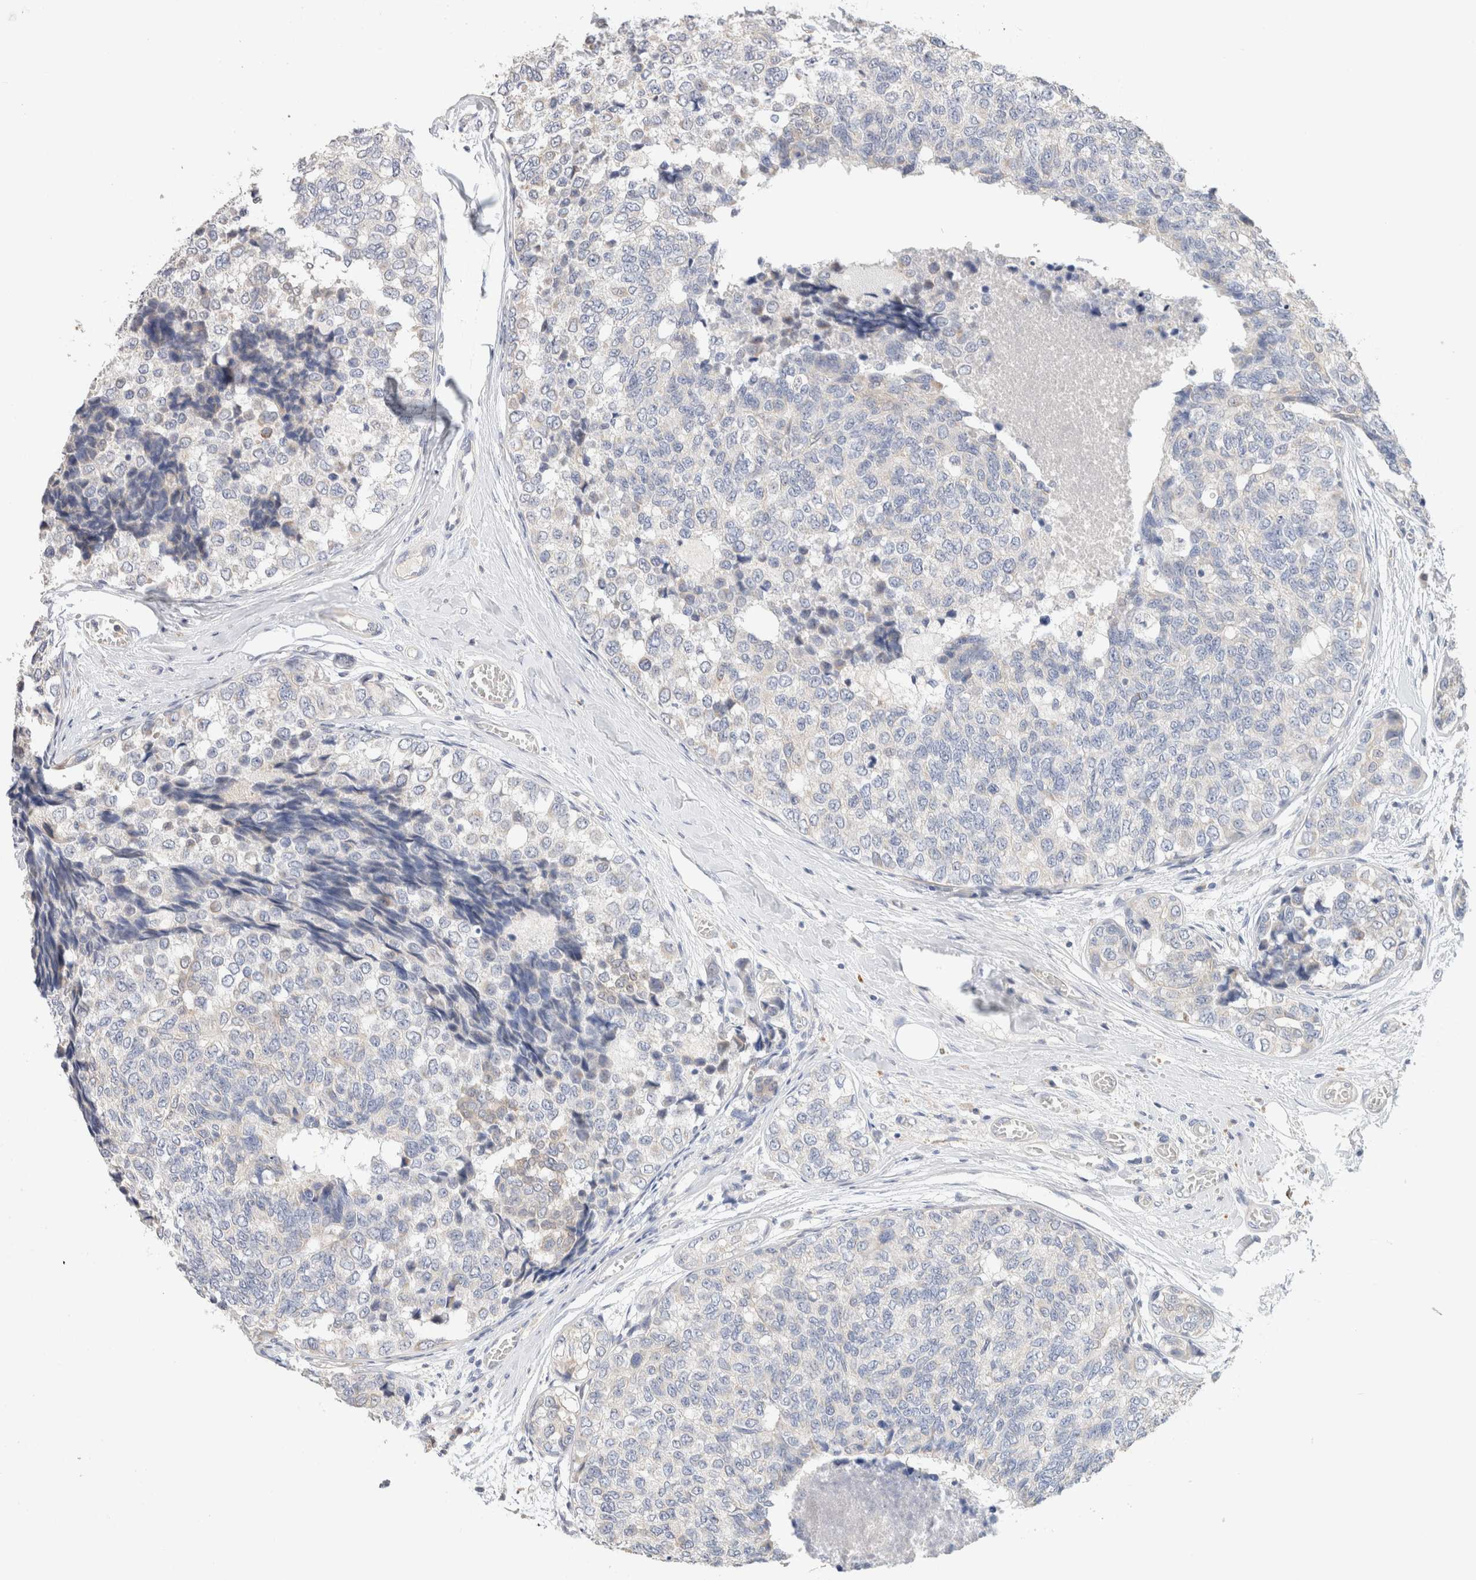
{"staining": {"intensity": "negative", "quantity": "none", "location": "none"}, "tissue": "breast cancer", "cell_type": "Tumor cells", "image_type": "cancer", "snomed": [{"axis": "morphology", "description": "Normal tissue, NOS"}, {"axis": "morphology", "description": "Duct carcinoma"}, {"axis": "topography", "description": "Breast"}], "caption": "There is no significant positivity in tumor cells of invasive ductal carcinoma (breast).", "gene": "CA13", "patient": {"sex": "female", "age": 43}}